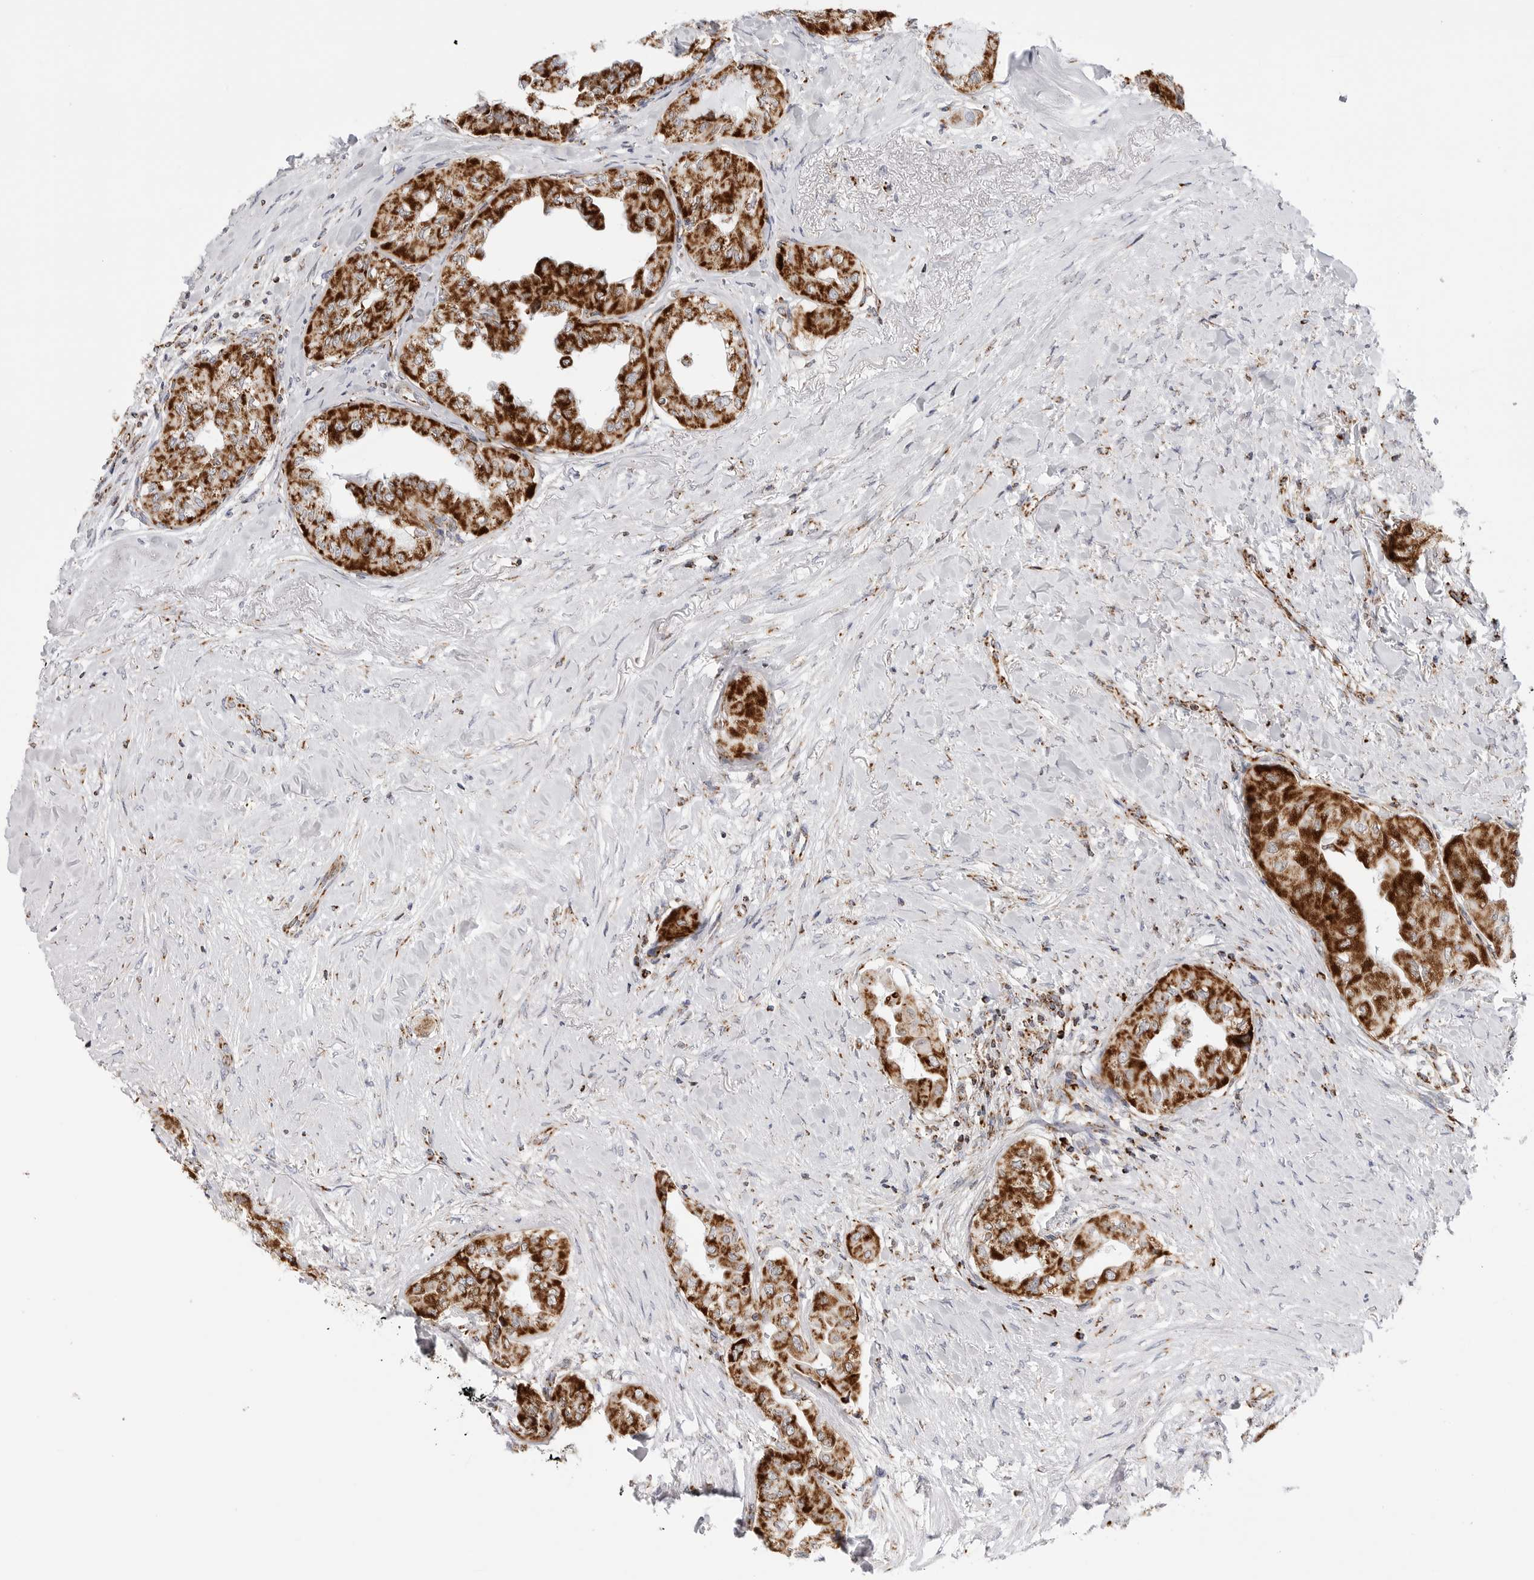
{"staining": {"intensity": "strong", "quantity": ">75%", "location": "cytoplasmic/membranous"}, "tissue": "thyroid cancer", "cell_type": "Tumor cells", "image_type": "cancer", "snomed": [{"axis": "morphology", "description": "Papillary adenocarcinoma, NOS"}, {"axis": "topography", "description": "Thyroid gland"}], "caption": "Protein analysis of thyroid cancer (papillary adenocarcinoma) tissue exhibits strong cytoplasmic/membranous staining in approximately >75% of tumor cells. (DAB (3,3'-diaminobenzidine) IHC, brown staining for protein, blue staining for nuclei).", "gene": "ATP5IF1", "patient": {"sex": "female", "age": 59}}